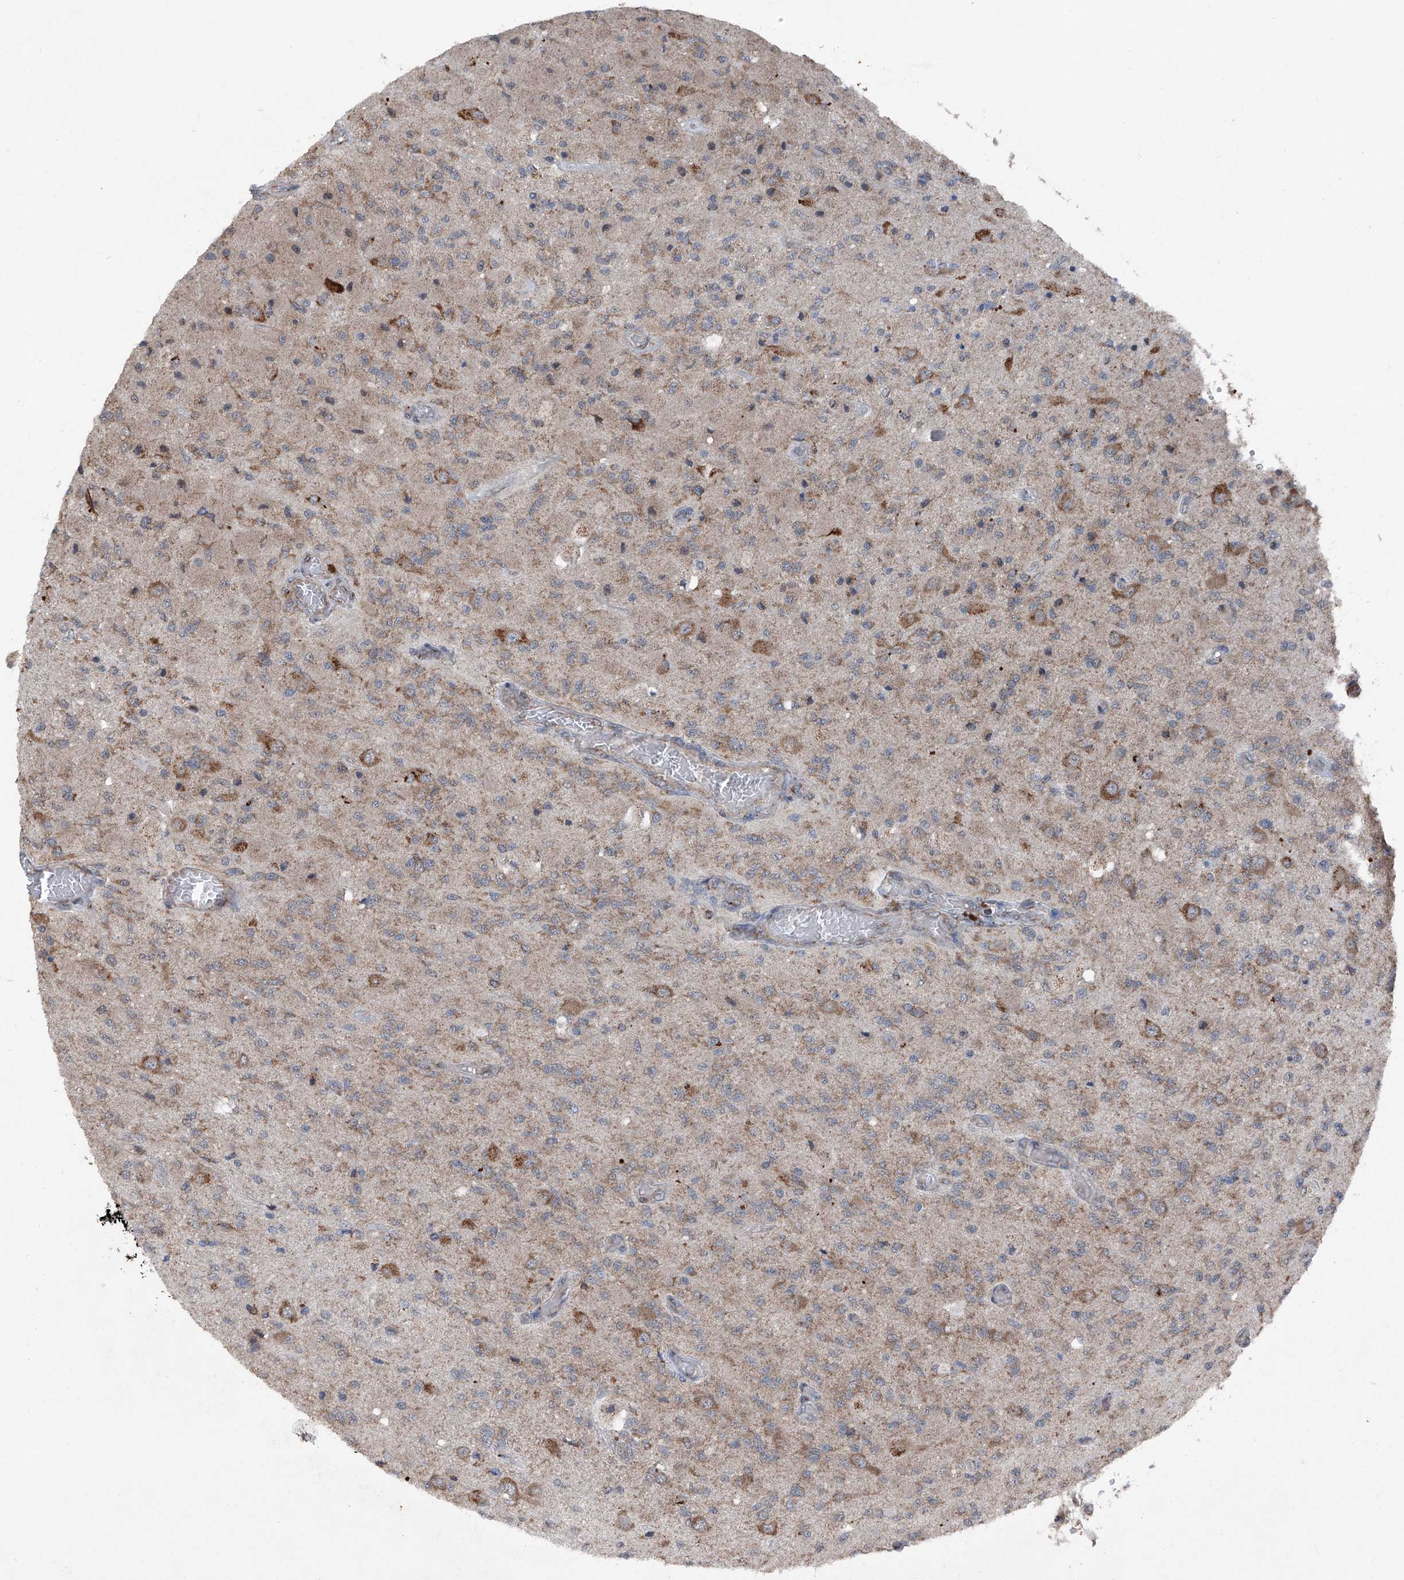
{"staining": {"intensity": "weak", "quantity": "25%-75%", "location": "cytoplasmic/membranous"}, "tissue": "glioma", "cell_type": "Tumor cells", "image_type": "cancer", "snomed": [{"axis": "morphology", "description": "Normal tissue, NOS"}, {"axis": "morphology", "description": "Glioma, malignant, High grade"}, {"axis": "topography", "description": "Cerebral cortex"}], "caption": "Malignant high-grade glioma was stained to show a protein in brown. There is low levels of weak cytoplasmic/membranous staining in about 25%-75% of tumor cells.", "gene": "LIMK1", "patient": {"sex": "male", "age": 77}}